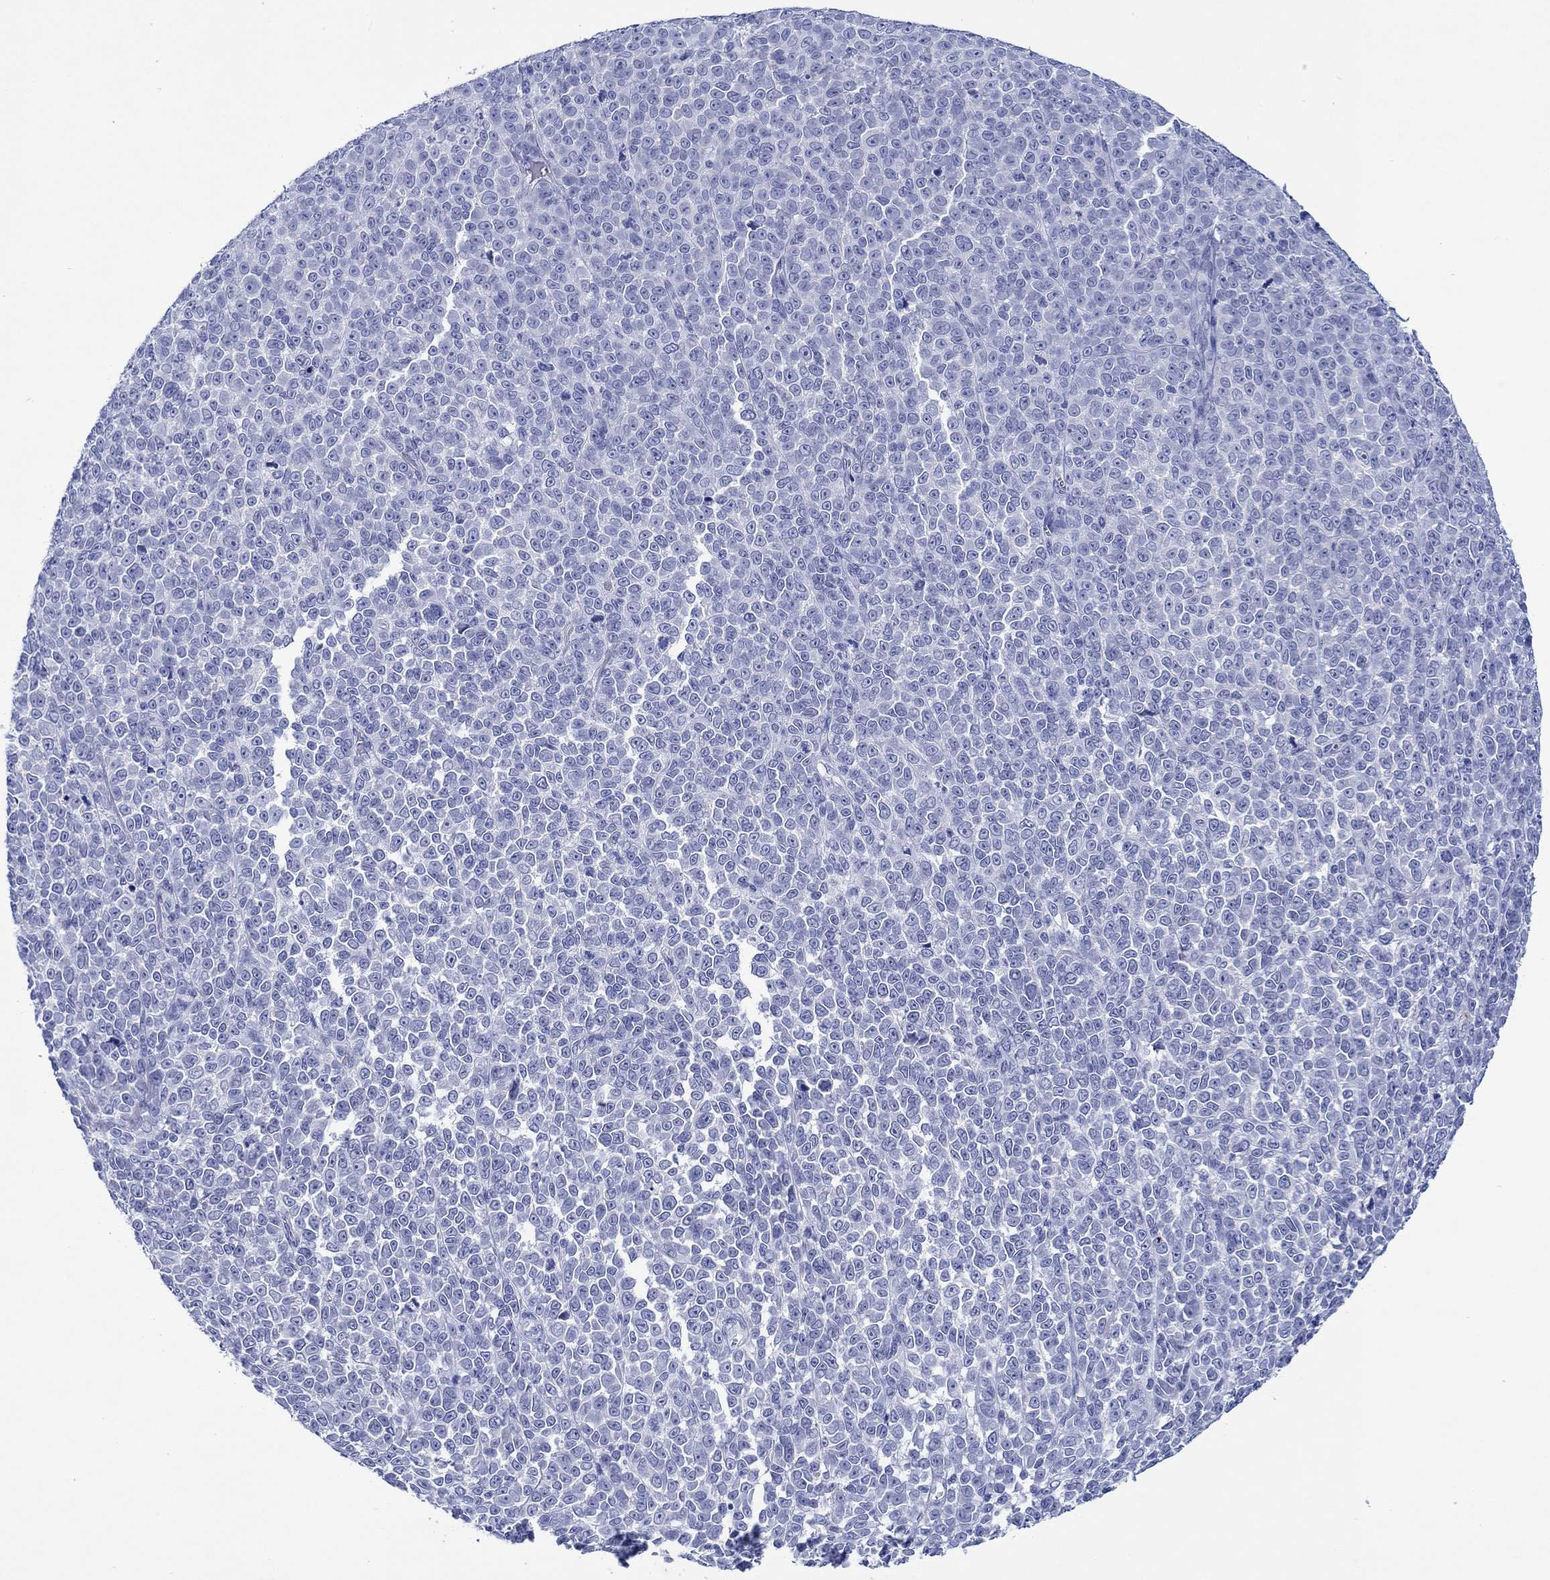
{"staining": {"intensity": "negative", "quantity": "none", "location": "none"}, "tissue": "melanoma", "cell_type": "Tumor cells", "image_type": "cancer", "snomed": [{"axis": "morphology", "description": "Malignant melanoma, NOS"}, {"axis": "topography", "description": "Skin"}], "caption": "The immunohistochemistry photomicrograph has no significant staining in tumor cells of melanoma tissue.", "gene": "EPX", "patient": {"sex": "female", "age": 95}}